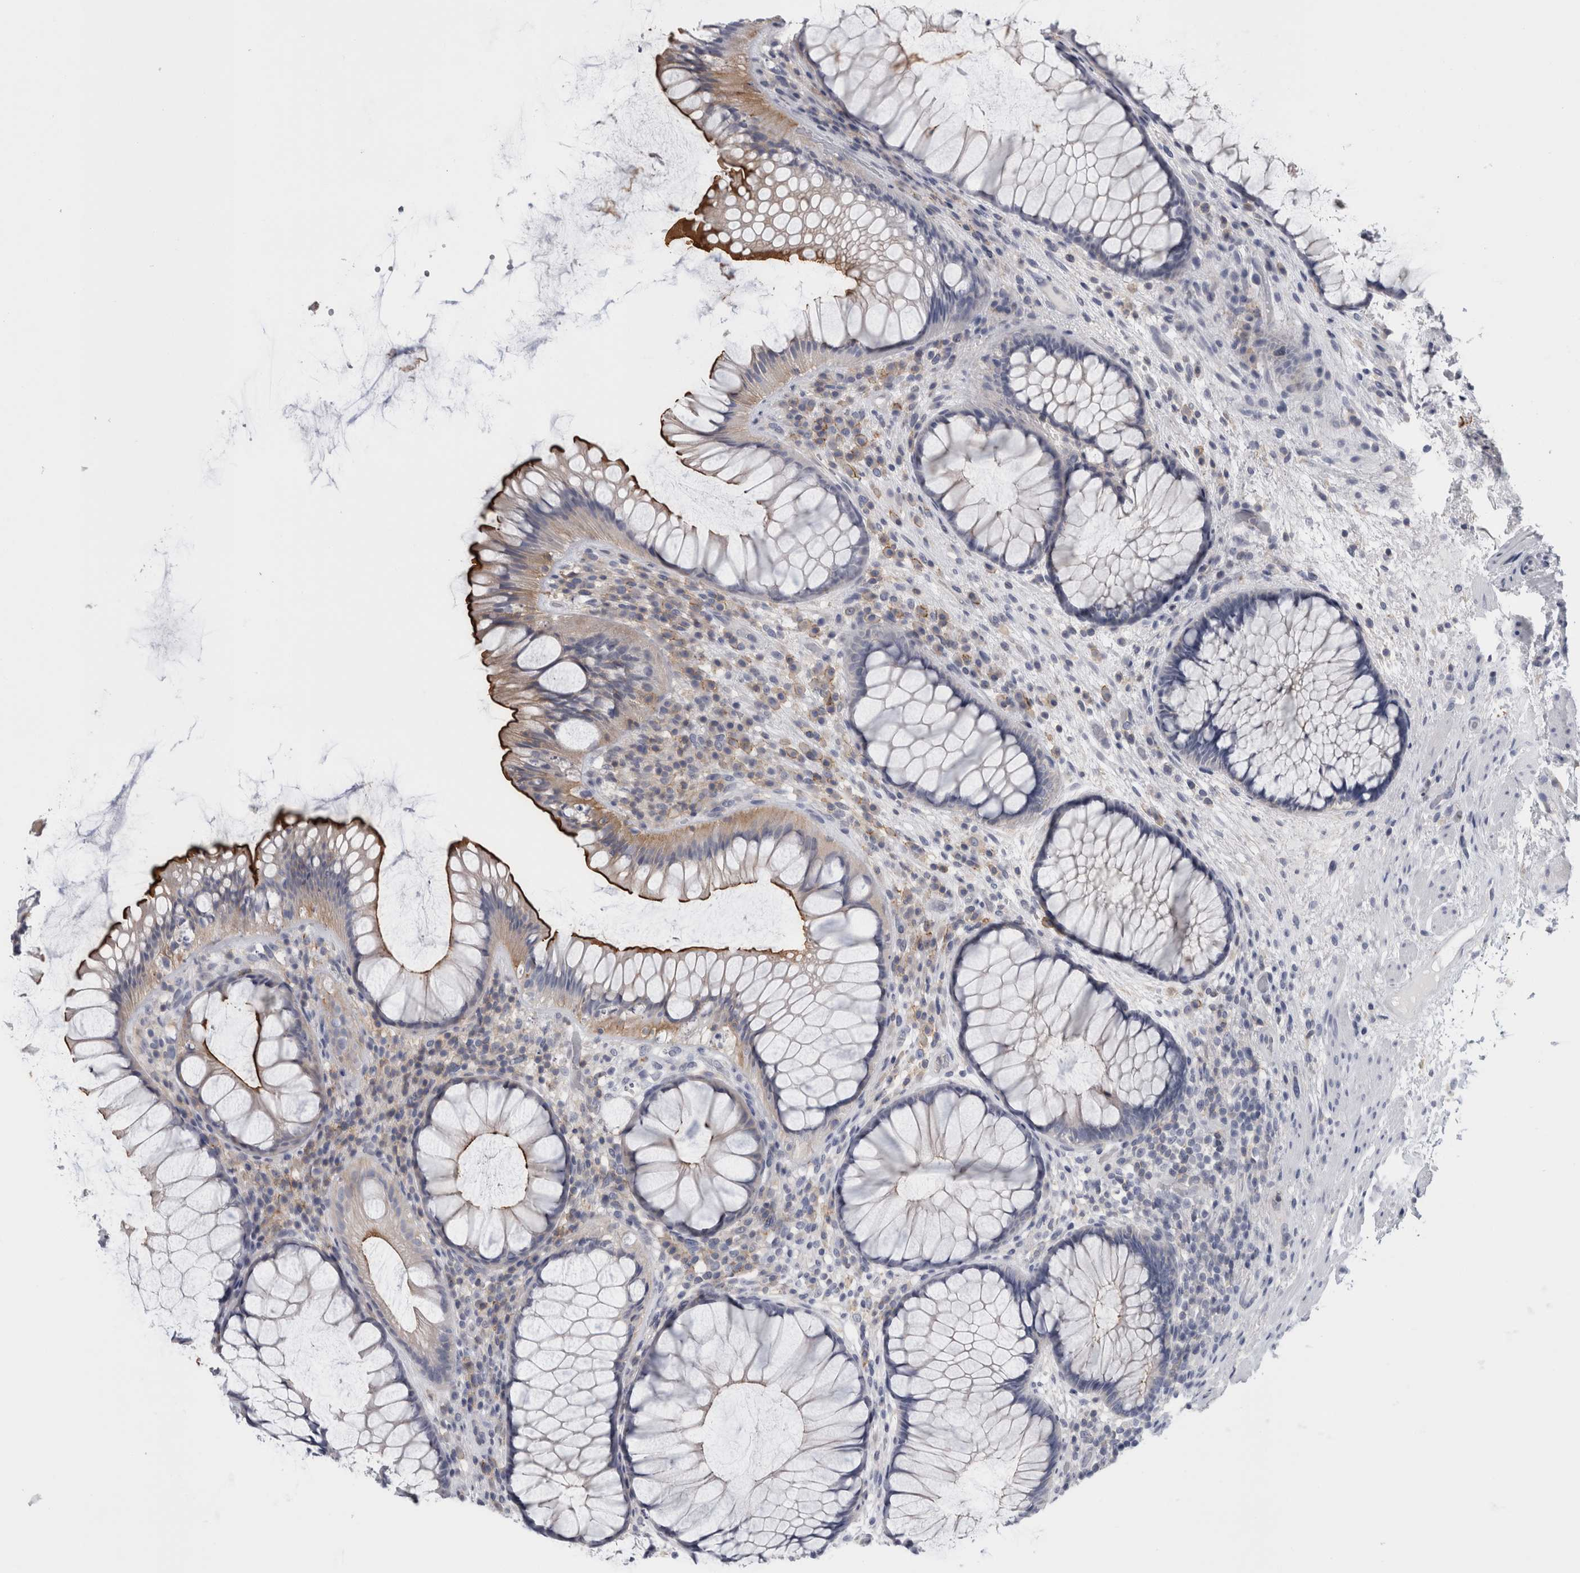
{"staining": {"intensity": "strong", "quantity": "<25%", "location": "cytoplasmic/membranous"}, "tissue": "rectum", "cell_type": "Glandular cells", "image_type": "normal", "snomed": [{"axis": "morphology", "description": "Normal tissue, NOS"}, {"axis": "topography", "description": "Rectum"}], "caption": "Immunohistochemical staining of unremarkable human rectum shows <25% levels of strong cytoplasmic/membranous protein expression in approximately <25% of glandular cells. (brown staining indicates protein expression, while blue staining denotes nuclei).", "gene": "ANKFY1", "patient": {"sex": "male", "age": 51}}